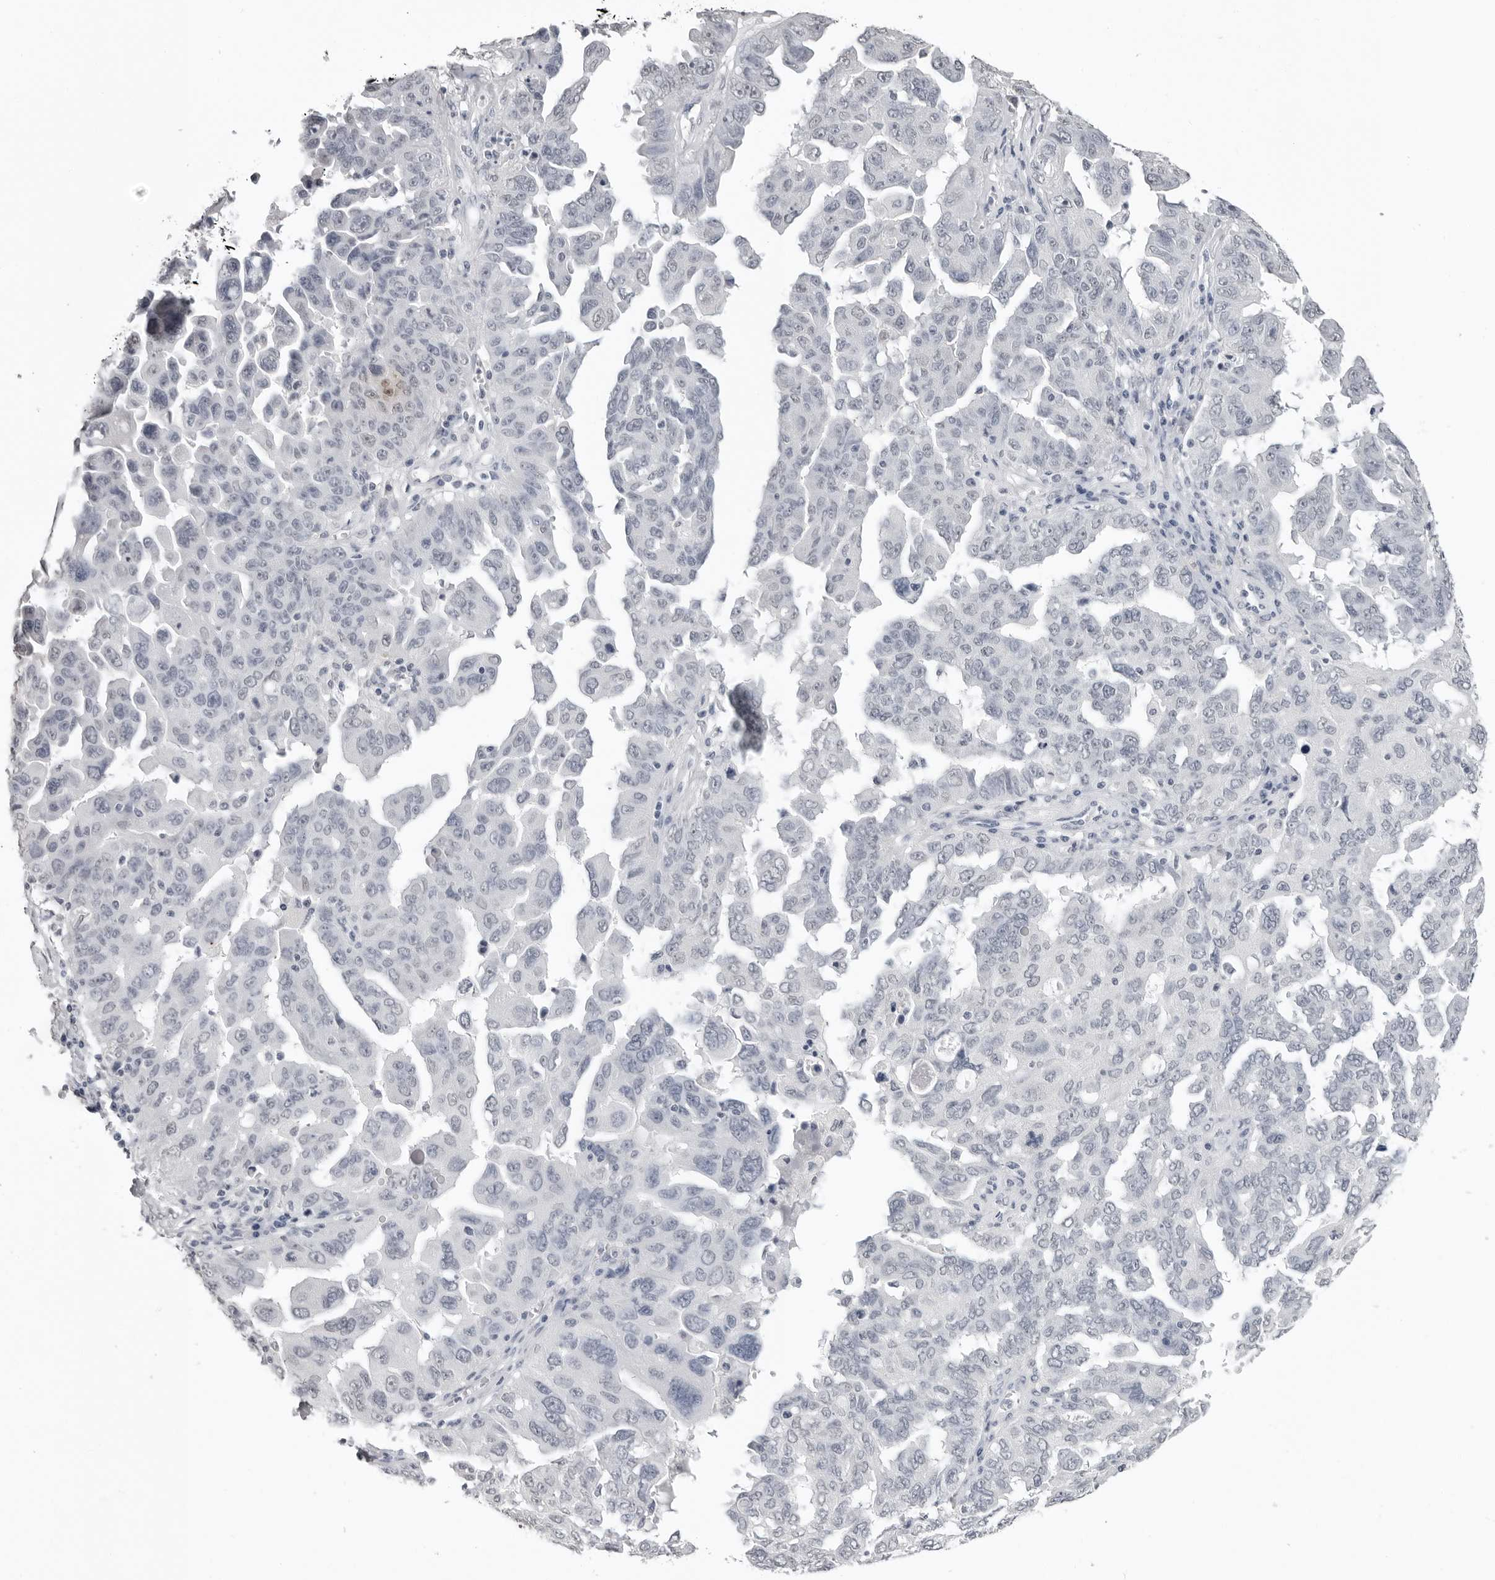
{"staining": {"intensity": "negative", "quantity": "none", "location": "none"}, "tissue": "ovarian cancer", "cell_type": "Tumor cells", "image_type": "cancer", "snomed": [{"axis": "morphology", "description": "Carcinoma, endometroid"}, {"axis": "topography", "description": "Ovary"}], "caption": "High magnification brightfield microscopy of ovarian cancer (endometroid carcinoma) stained with DAB (3,3'-diaminobenzidine) (brown) and counterstained with hematoxylin (blue): tumor cells show no significant positivity.", "gene": "HEPACAM", "patient": {"sex": "female", "age": 62}}